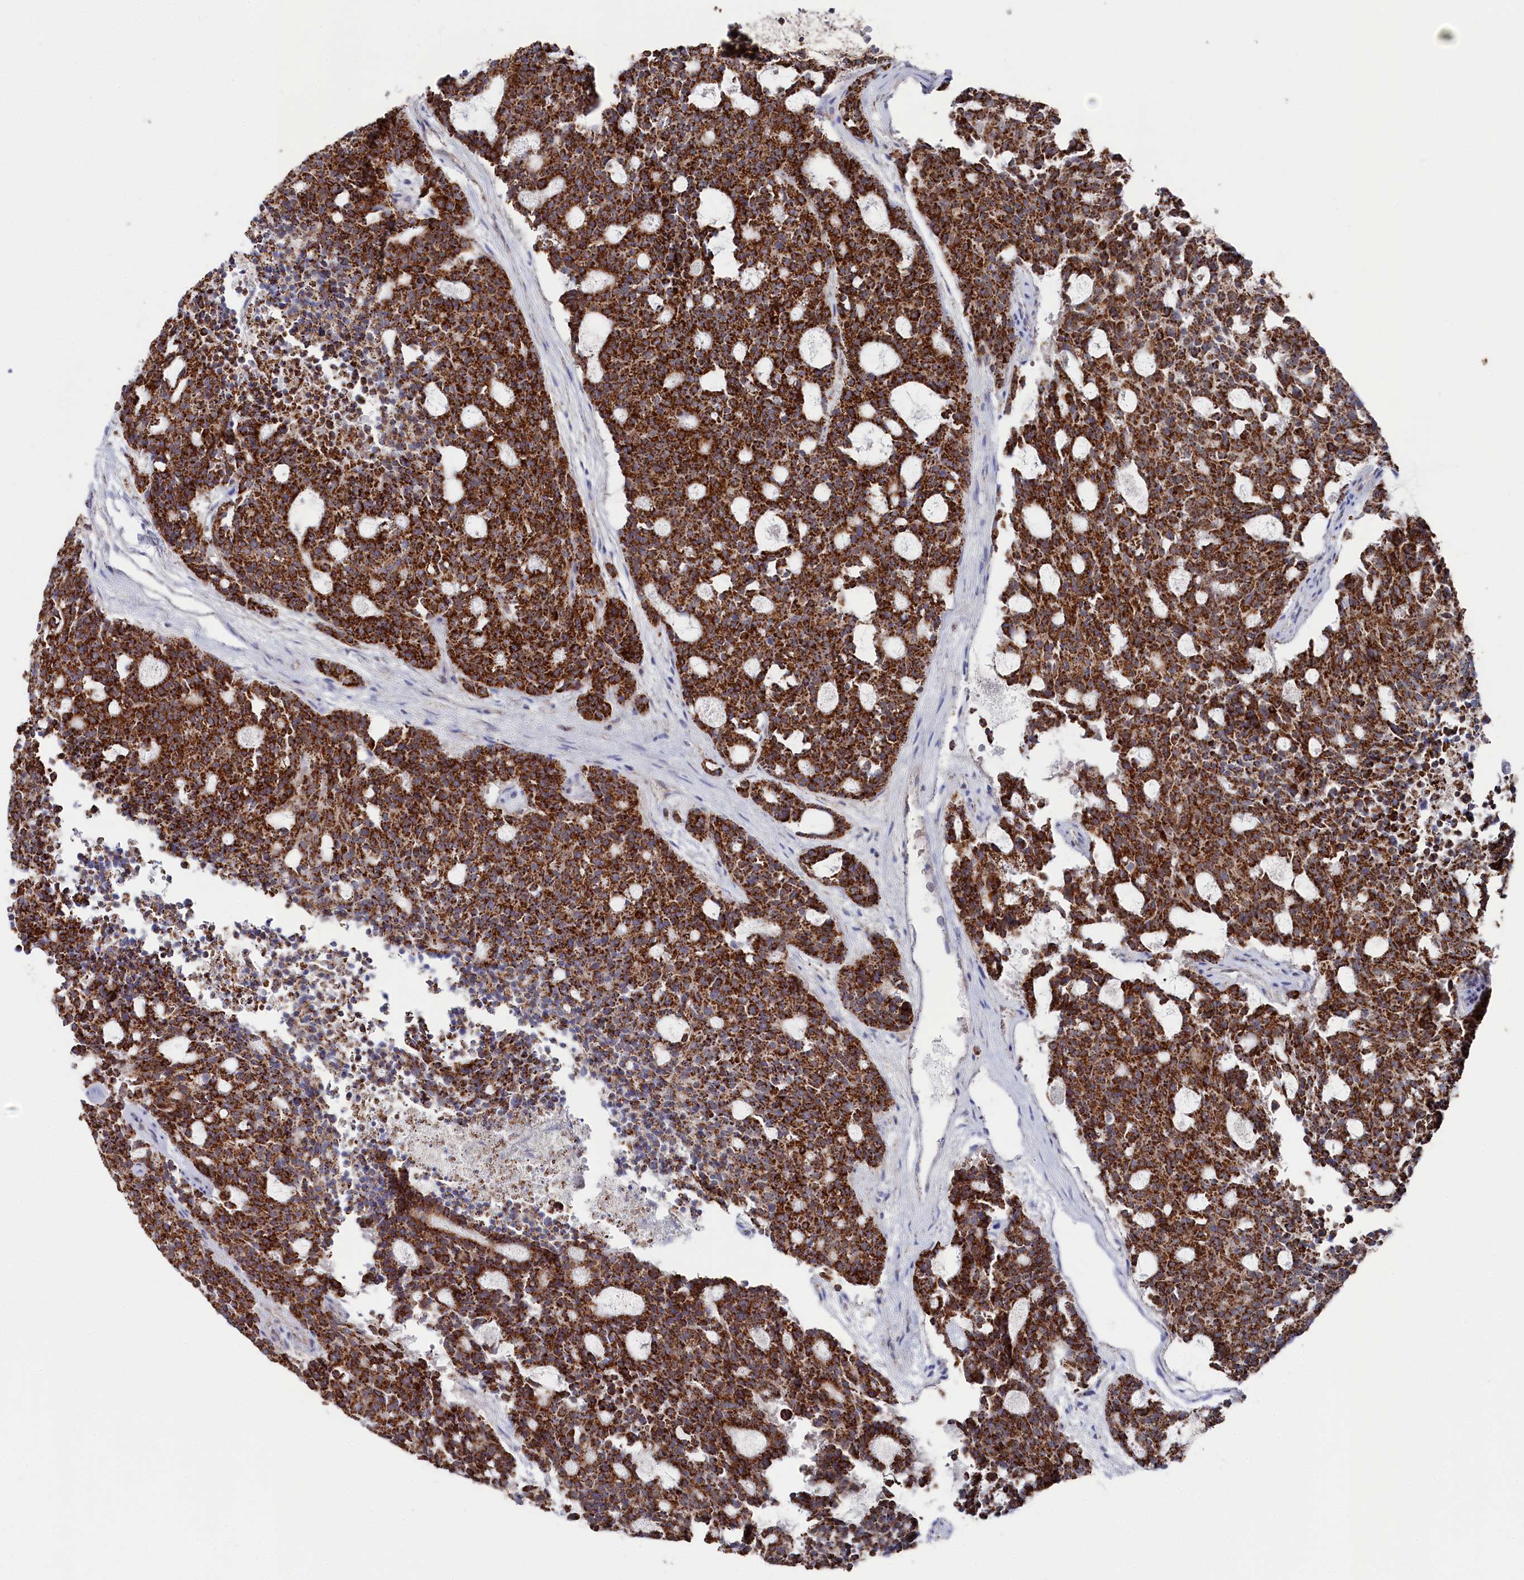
{"staining": {"intensity": "strong", "quantity": ">75%", "location": "cytoplasmic/membranous"}, "tissue": "carcinoid", "cell_type": "Tumor cells", "image_type": "cancer", "snomed": [{"axis": "morphology", "description": "Carcinoid, malignant, NOS"}, {"axis": "topography", "description": "Pancreas"}], "caption": "Protein expression analysis of carcinoid exhibits strong cytoplasmic/membranous expression in about >75% of tumor cells.", "gene": "GLS2", "patient": {"sex": "female", "age": 54}}